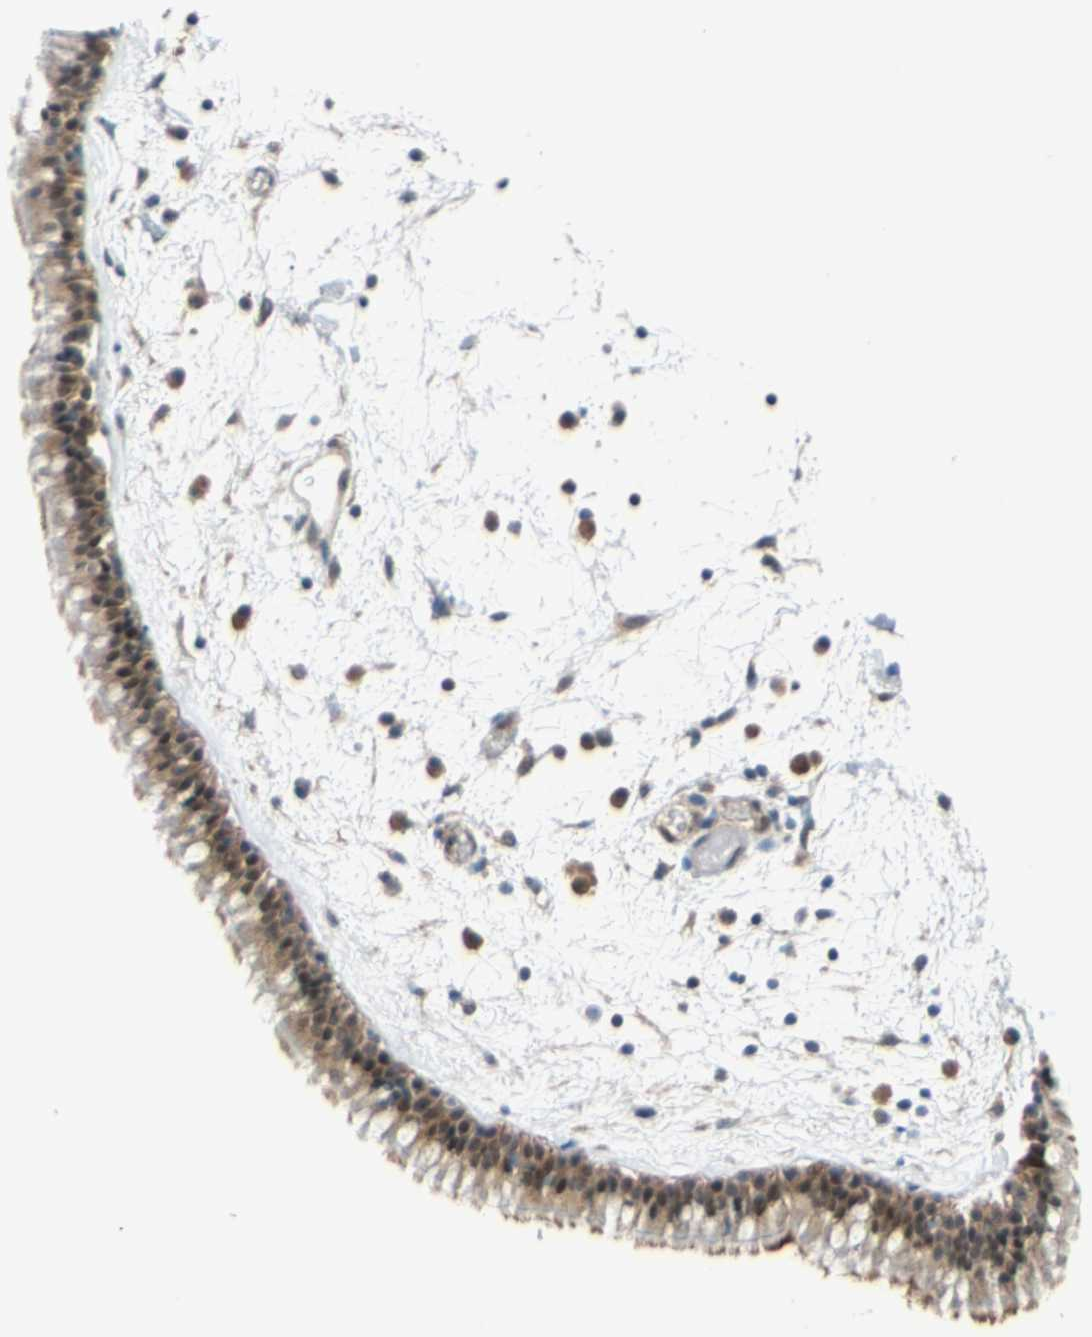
{"staining": {"intensity": "strong", "quantity": ">75%", "location": "cytoplasmic/membranous,nuclear"}, "tissue": "nasopharynx", "cell_type": "Respiratory epithelial cells", "image_type": "normal", "snomed": [{"axis": "morphology", "description": "Normal tissue, NOS"}, {"axis": "morphology", "description": "Inflammation, NOS"}, {"axis": "topography", "description": "Nasopharynx"}], "caption": "An immunohistochemistry histopathology image of normal tissue is shown. Protein staining in brown shows strong cytoplasmic/membranous,nuclear positivity in nasopharynx within respiratory epithelial cells. (Stains: DAB (3,3'-diaminobenzidine) in brown, nuclei in blue, Microscopy: brightfield microscopy at high magnification).", "gene": "MAPK9", "patient": {"sex": "male", "age": 48}}